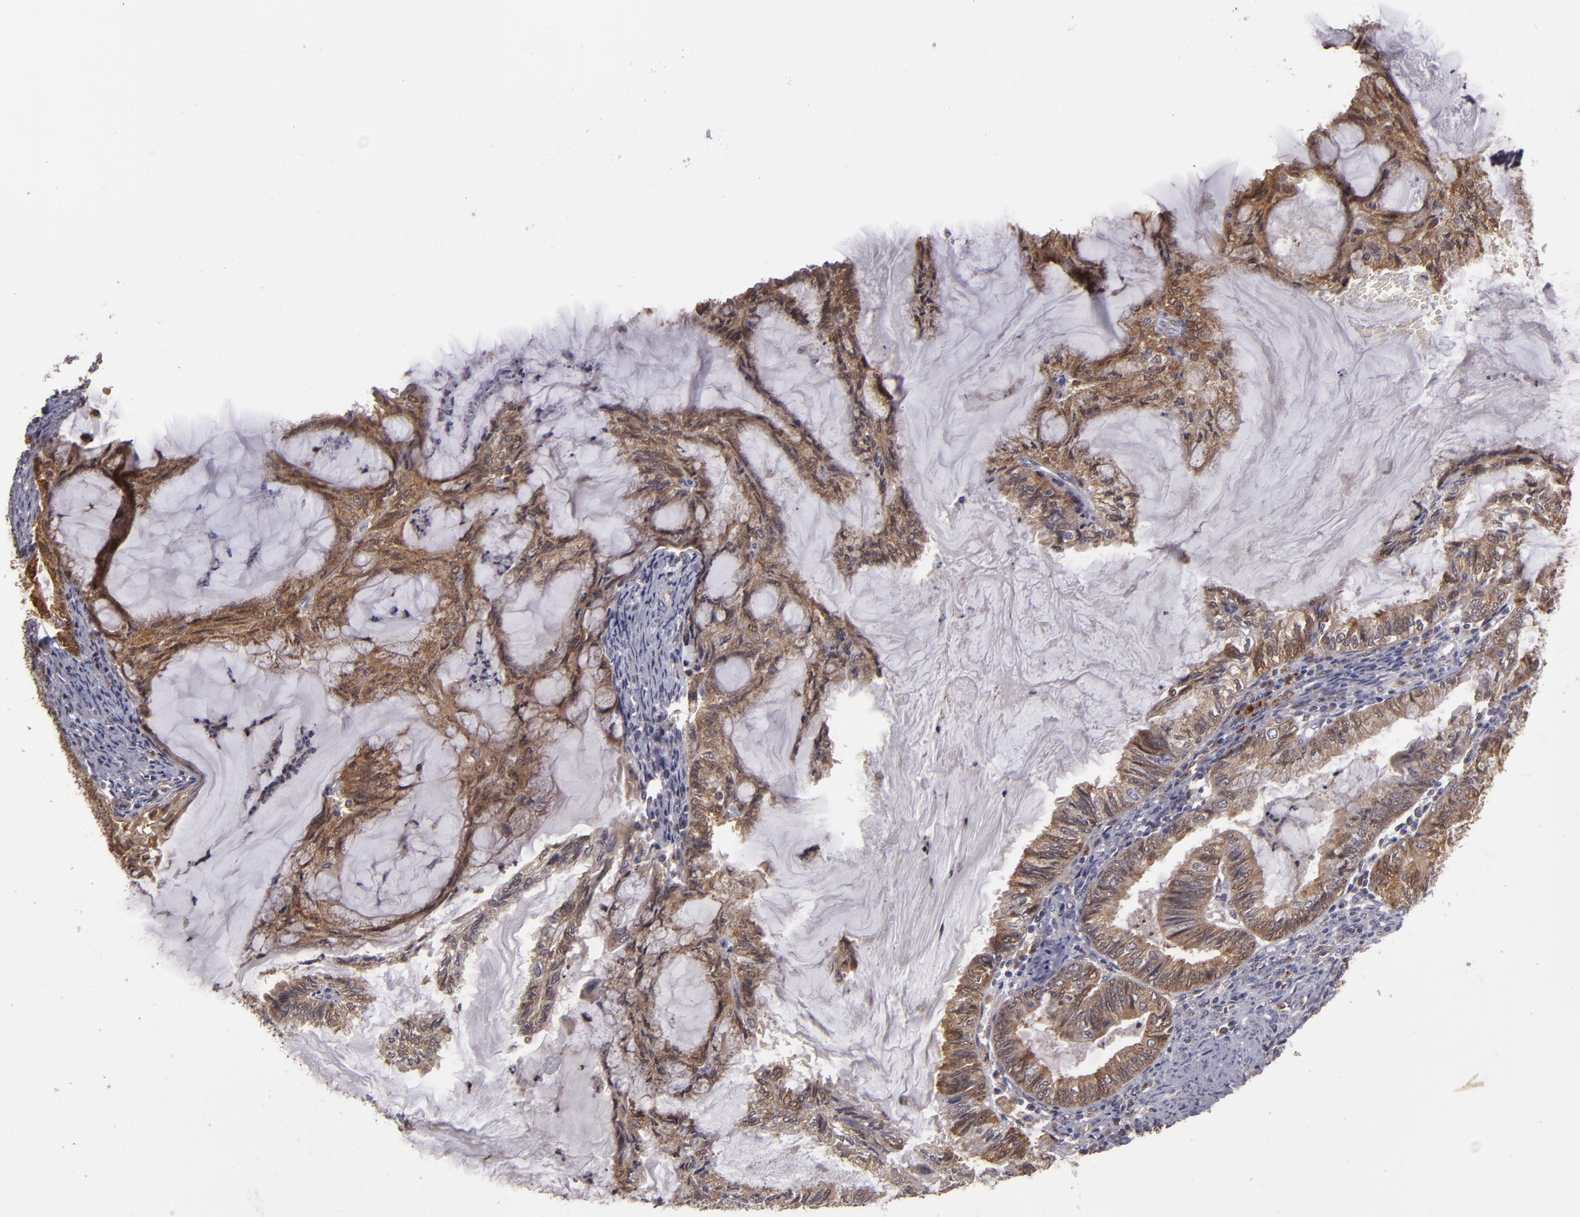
{"staining": {"intensity": "moderate", "quantity": ">75%", "location": "cytoplasmic/membranous"}, "tissue": "endometrial cancer", "cell_type": "Tumor cells", "image_type": "cancer", "snomed": [{"axis": "morphology", "description": "Adenocarcinoma, NOS"}, {"axis": "topography", "description": "Endometrium"}], "caption": "Human adenocarcinoma (endometrial) stained with a brown dye exhibits moderate cytoplasmic/membranous positive staining in about >75% of tumor cells.", "gene": "FHIT", "patient": {"sex": "female", "age": 86}}